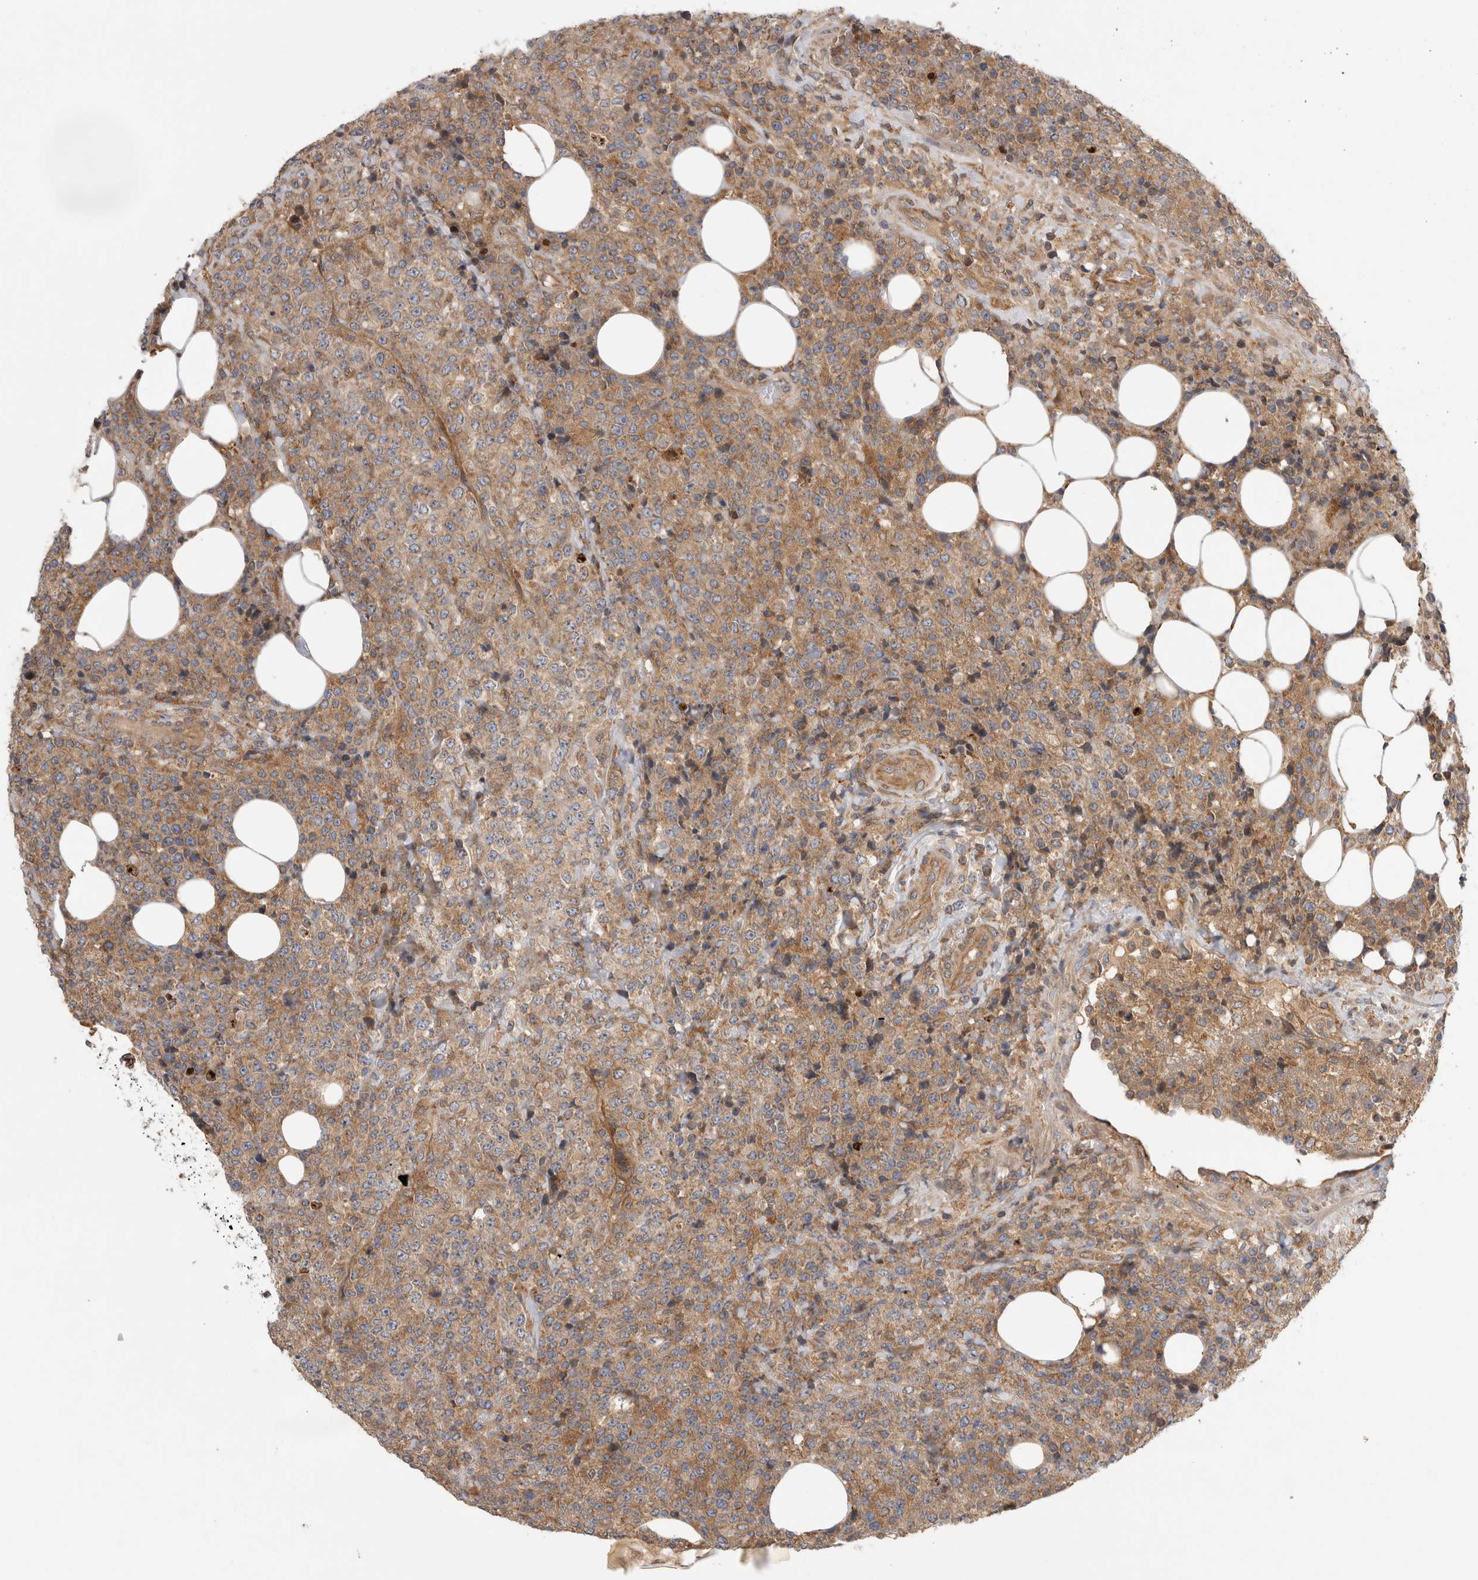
{"staining": {"intensity": "moderate", "quantity": ">75%", "location": "cytoplasmic/membranous"}, "tissue": "lymphoma", "cell_type": "Tumor cells", "image_type": "cancer", "snomed": [{"axis": "morphology", "description": "Malignant lymphoma, non-Hodgkin's type, High grade"}, {"axis": "topography", "description": "Lymph node"}], "caption": "IHC photomicrograph of neoplastic tissue: human high-grade malignant lymphoma, non-Hodgkin's type stained using immunohistochemistry shows medium levels of moderate protein expression localized specifically in the cytoplasmic/membranous of tumor cells, appearing as a cytoplasmic/membranous brown color.", "gene": "GRIK2", "patient": {"sex": "male", "age": 13}}